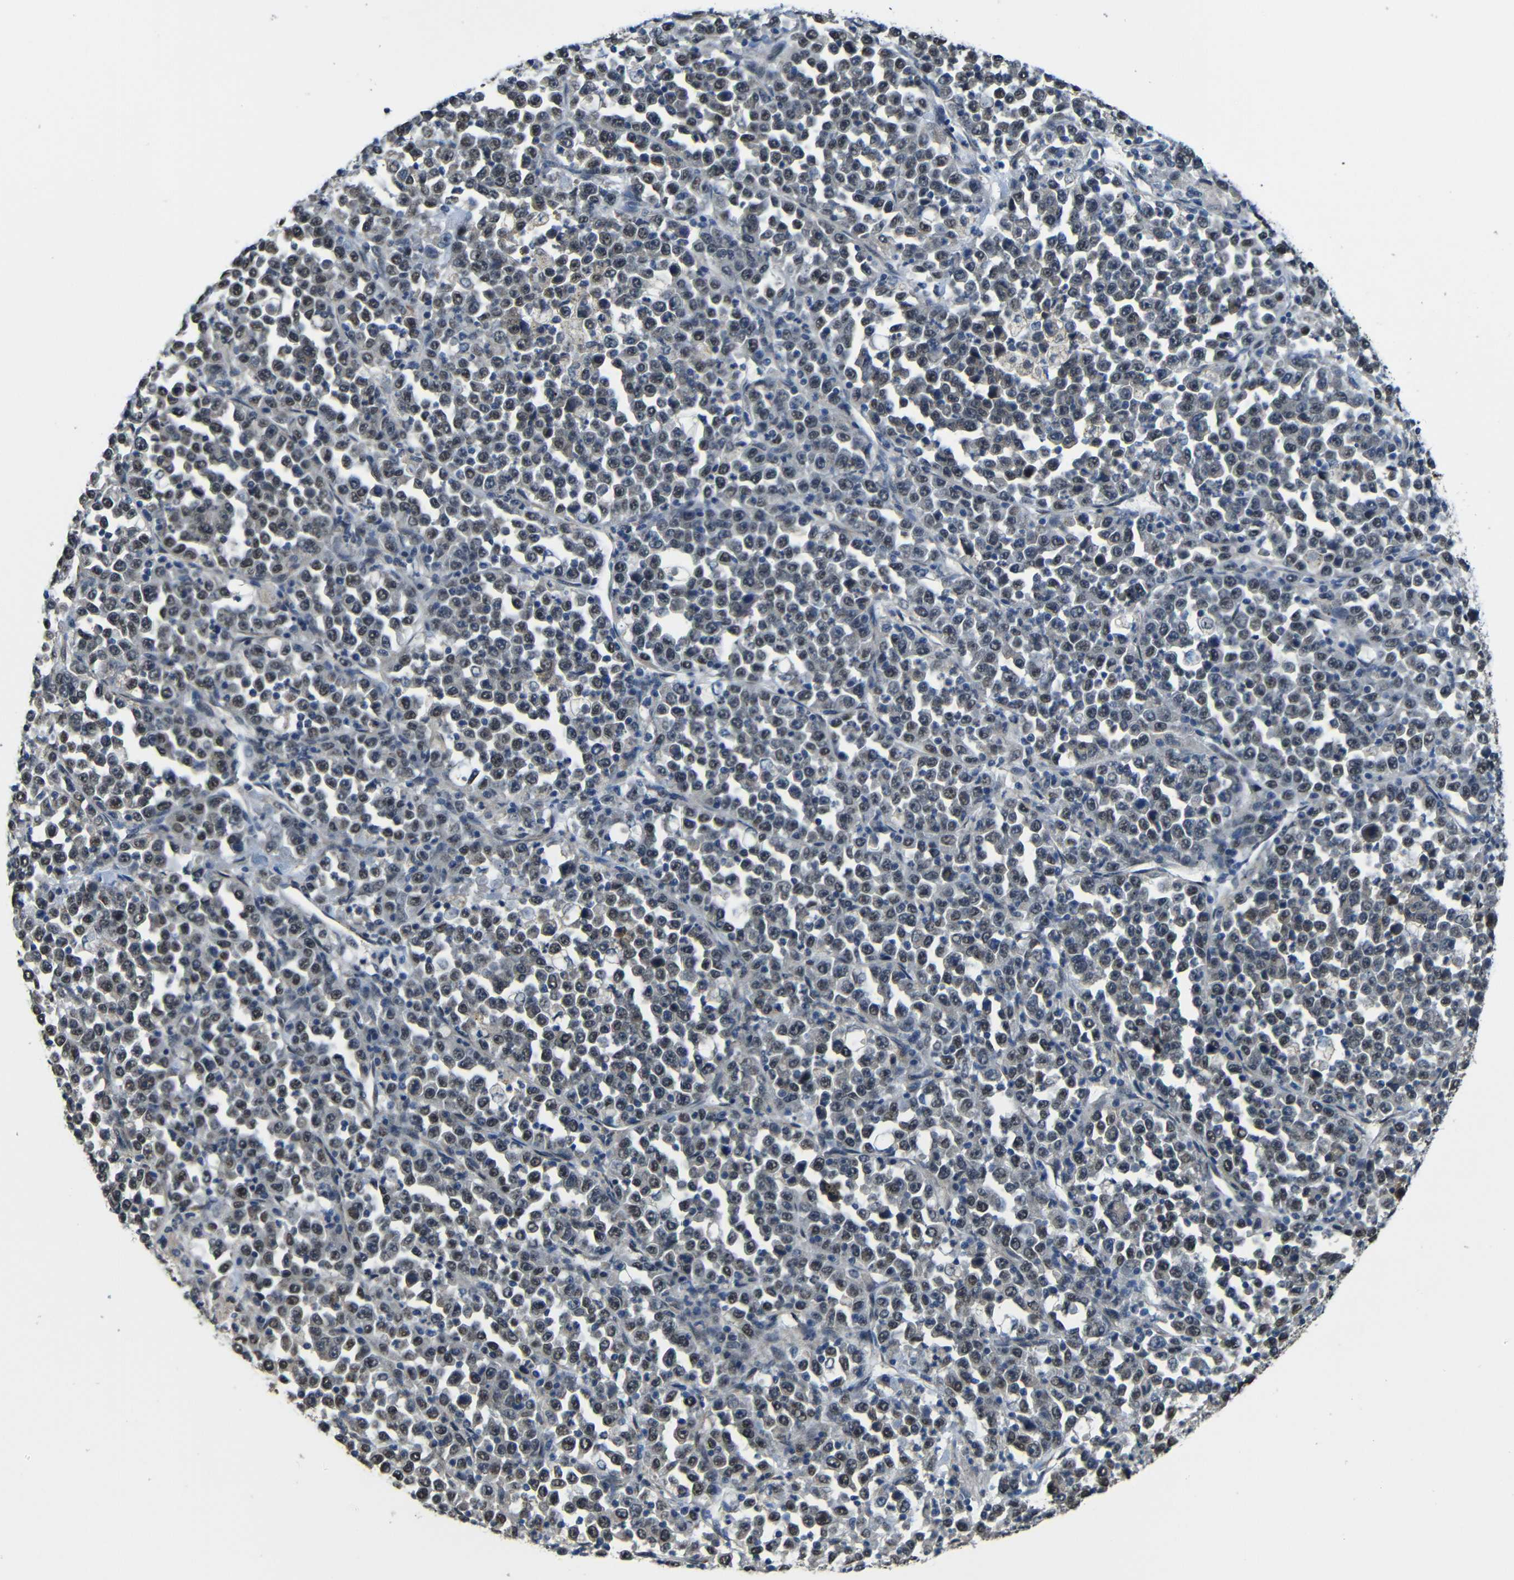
{"staining": {"intensity": "negative", "quantity": "none", "location": "none"}, "tissue": "stomach cancer", "cell_type": "Tumor cells", "image_type": "cancer", "snomed": [{"axis": "morphology", "description": "Normal tissue, NOS"}, {"axis": "morphology", "description": "Adenocarcinoma, NOS"}, {"axis": "topography", "description": "Stomach, upper"}, {"axis": "topography", "description": "Stomach"}], "caption": "The histopathology image shows no significant expression in tumor cells of adenocarcinoma (stomach).", "gene": "FAM172A", "patient": {"sex": "male", "age": 59}}